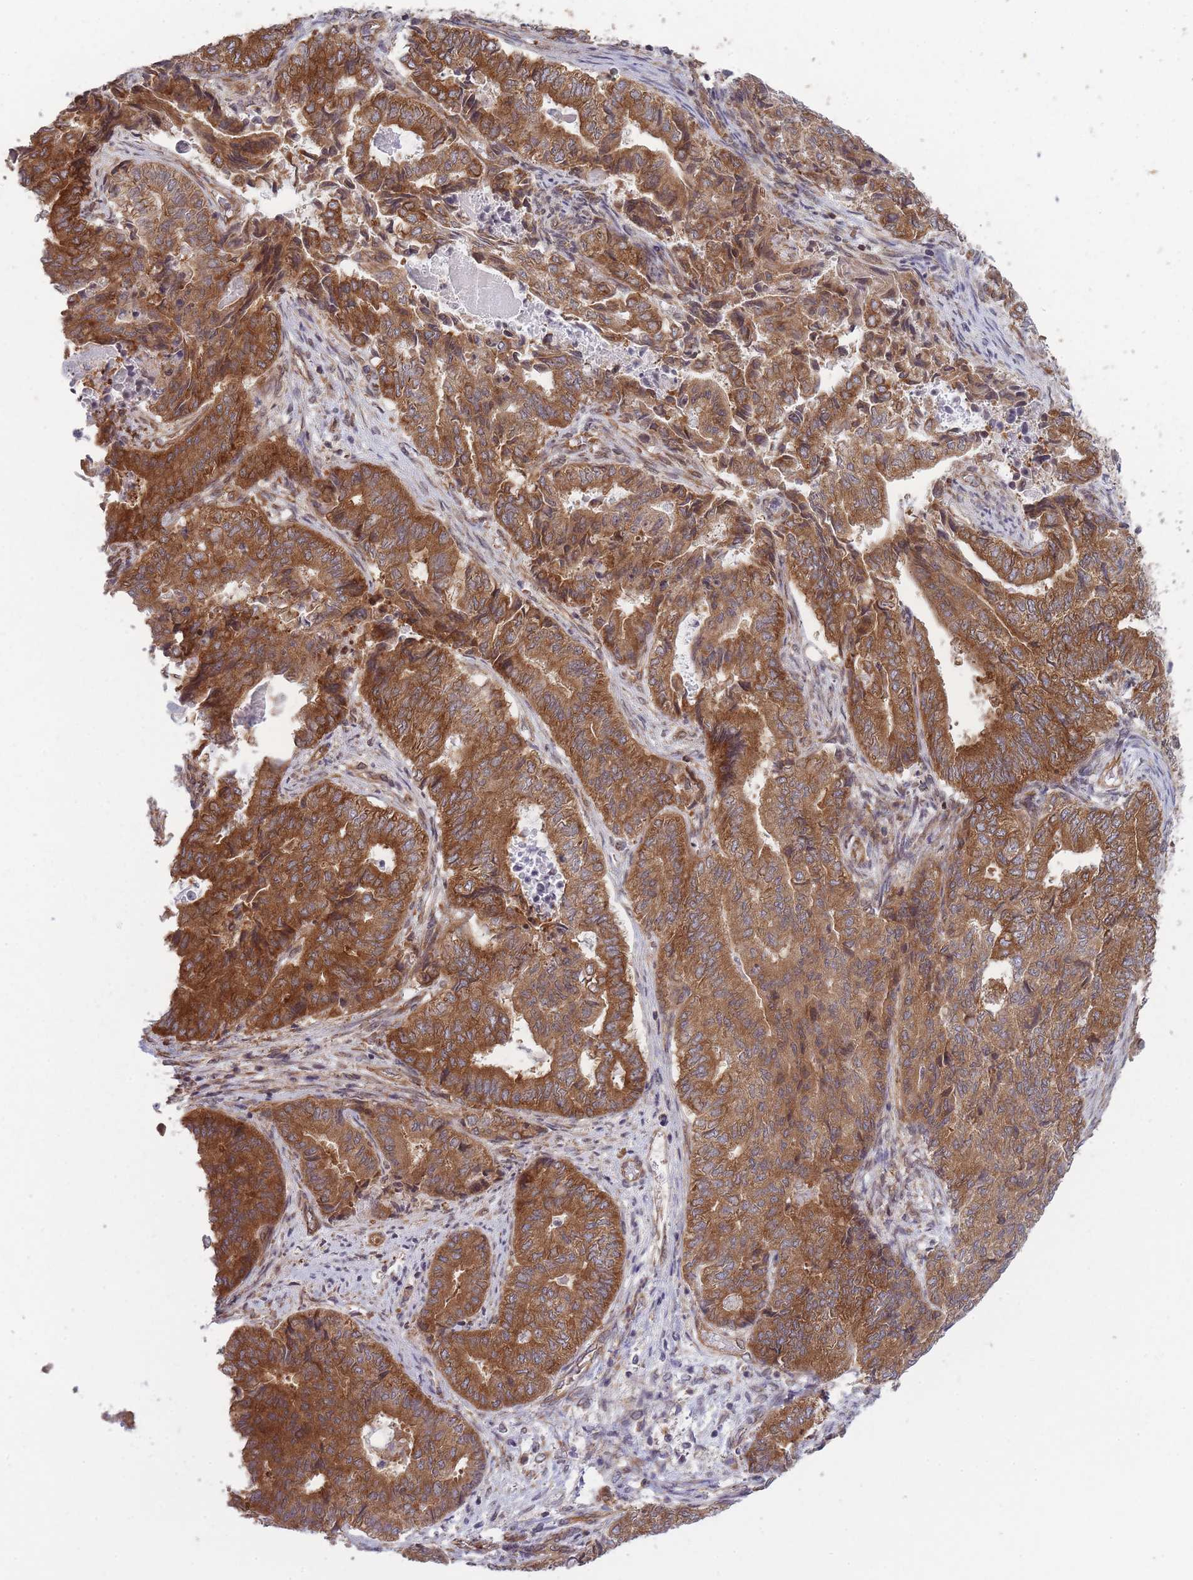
{"staining": {"intensity": "strong", "quantity": ">75%", "location": "cytoplasmic/membranous"}, "tissue": "endometrial cancer", "cell_type": "Tumor cells", "image_type": "cancer", "snomed": [{"axis": "morphology", "description": "Adenocarcinoma, NOS"}, {"axis": "topography", "description": "Endometrium"}], "caption": "This image demonstrates IHC staining of human adenocarcinoma (endometrial), with high strong cytoplasmic/membranous expression in approximately >75% of tumor cells.", "gene": "CCDC124", "patient": {"sex": "female", "age": 80}}